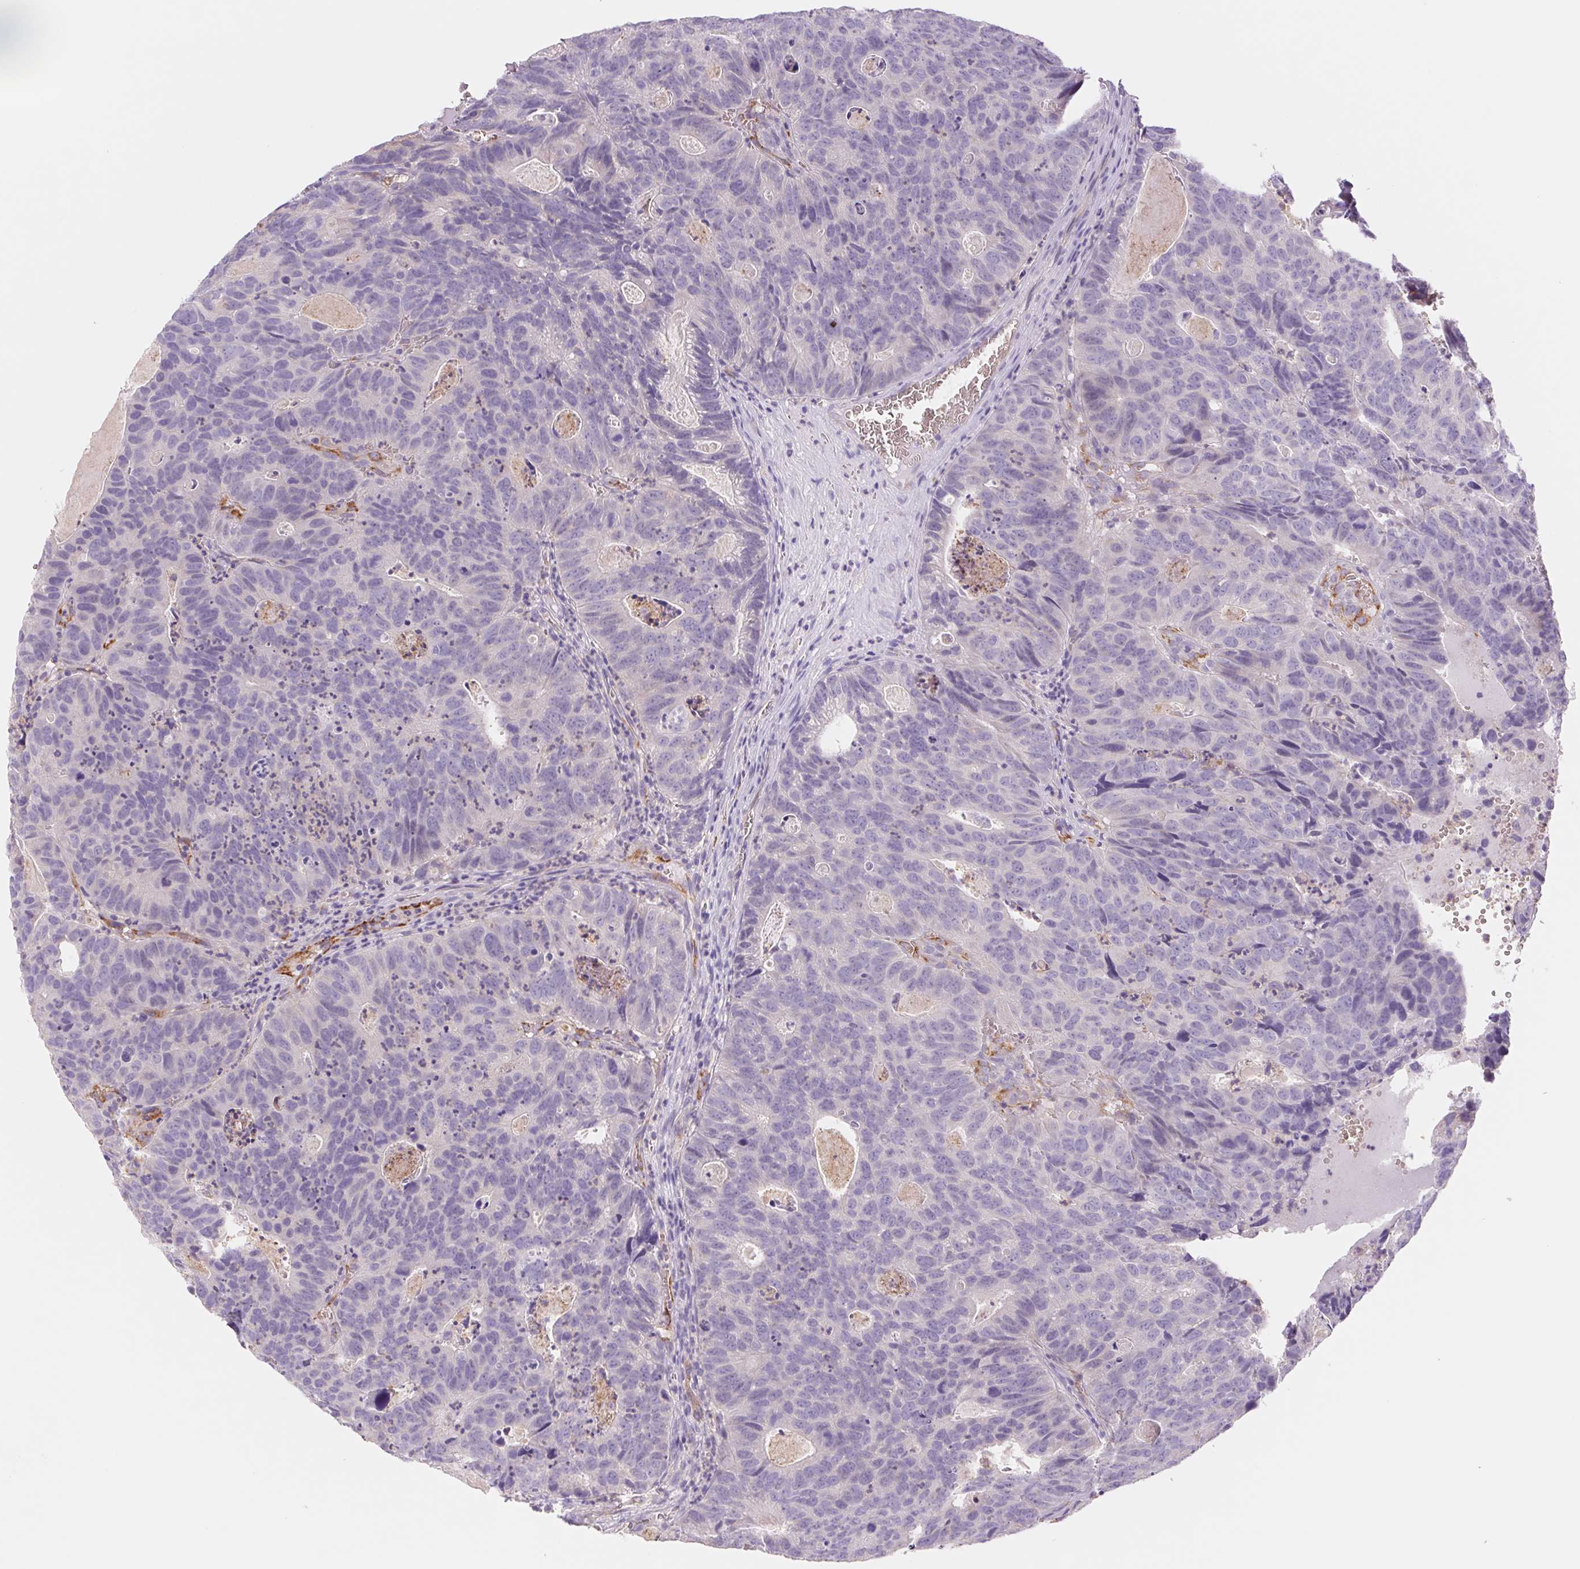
{"staining": {"intensity": "negative", "quantity": "none", "location": "none"}, "tissue": "head and neck cancer", "cell_type": "Tumor cells", "image_type": "cancer", "snomed": [{"axis": "morphology", "description": "Adenocarcinoma, NOS"}, {"axis": "topography", "description": "Head-Neck"}], "caption": "Adenocarcinoma (head and neck) was stained to show a protein in brown. There is no significant staining in tumor cells.", "gene": "IGFL3", "patient": {"sex": "male", "age": 62}}